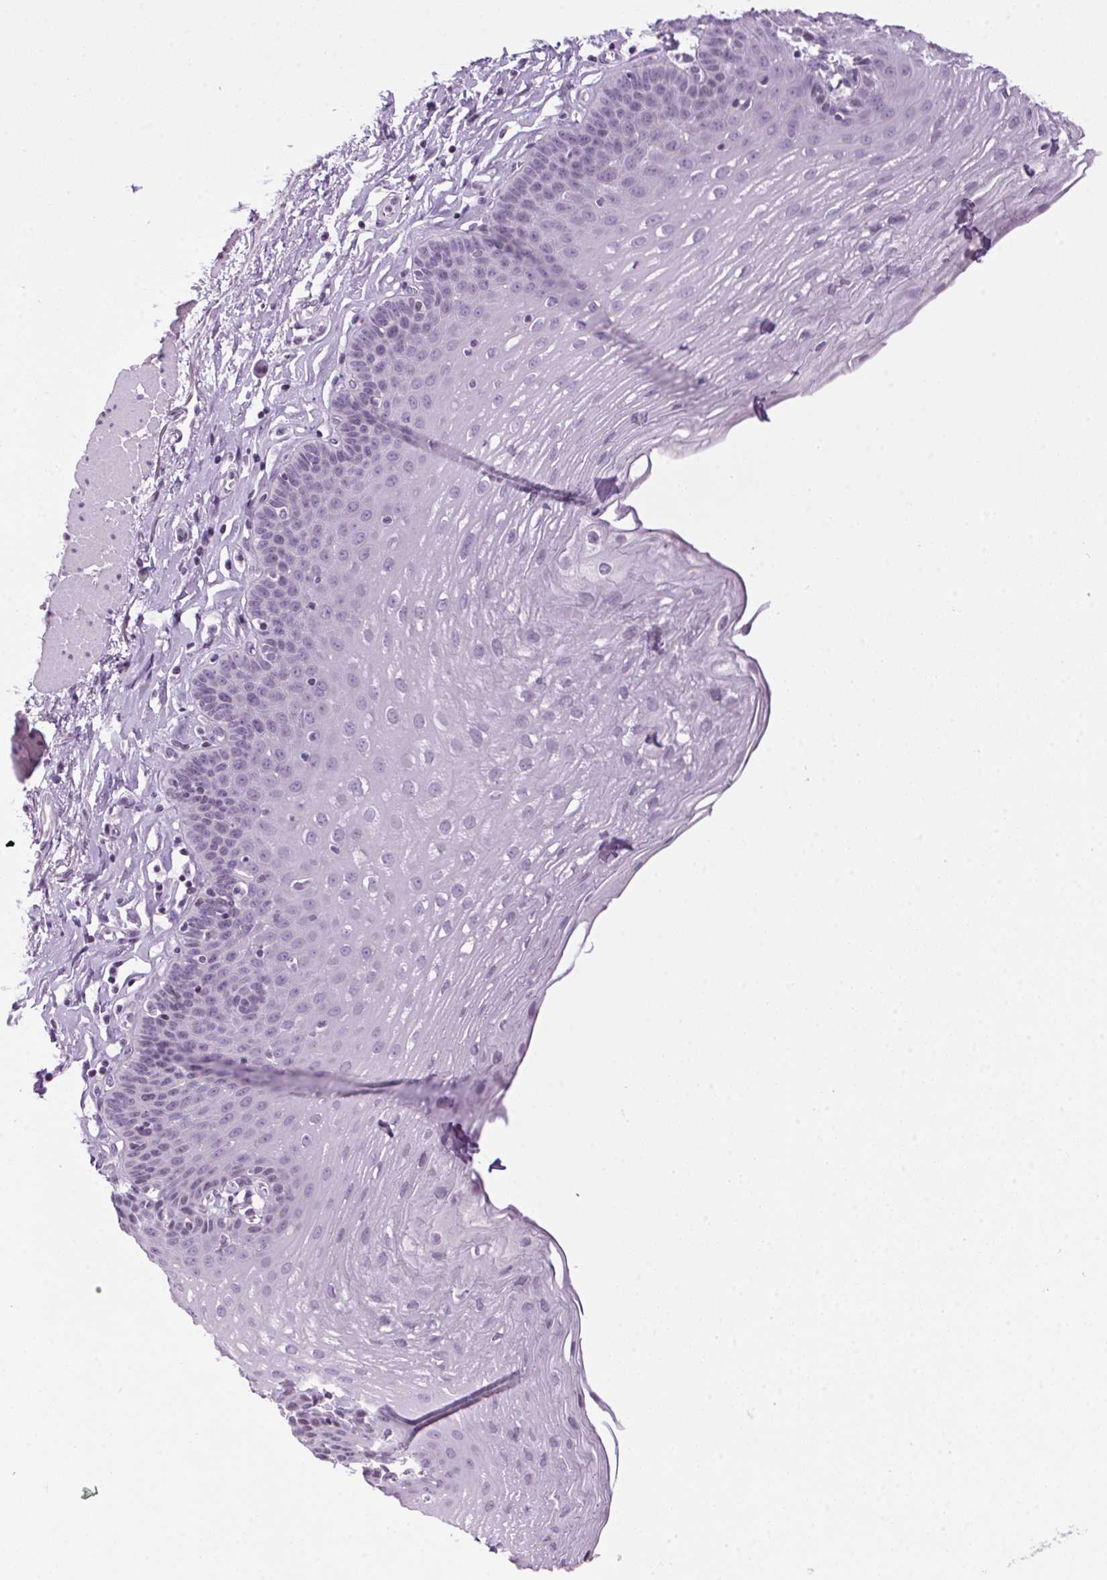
{"staining": {"intensity": "negative", "quantity": "none", "location": "none"}, "tissue": "esophagus", "cell_type": "Squamous epithelial cells", "image_type": "normal", "snomed": [{"axis": "morphology", "description": "Normal tissue, NOS"}, {"axis": "topography", "description": "Esophagus"}], "caption": "A high-resolution histopathology image shows immunohistochemistry staining of unremarkable esophagus, which shows no significant staining in squamous epithelial cells. (Brightfield microscopy of DAB immunohistochemistry (IHC) at high magnification).", "gene": "TMEM88B", "patient": {"sex": "female", "age": 81}}